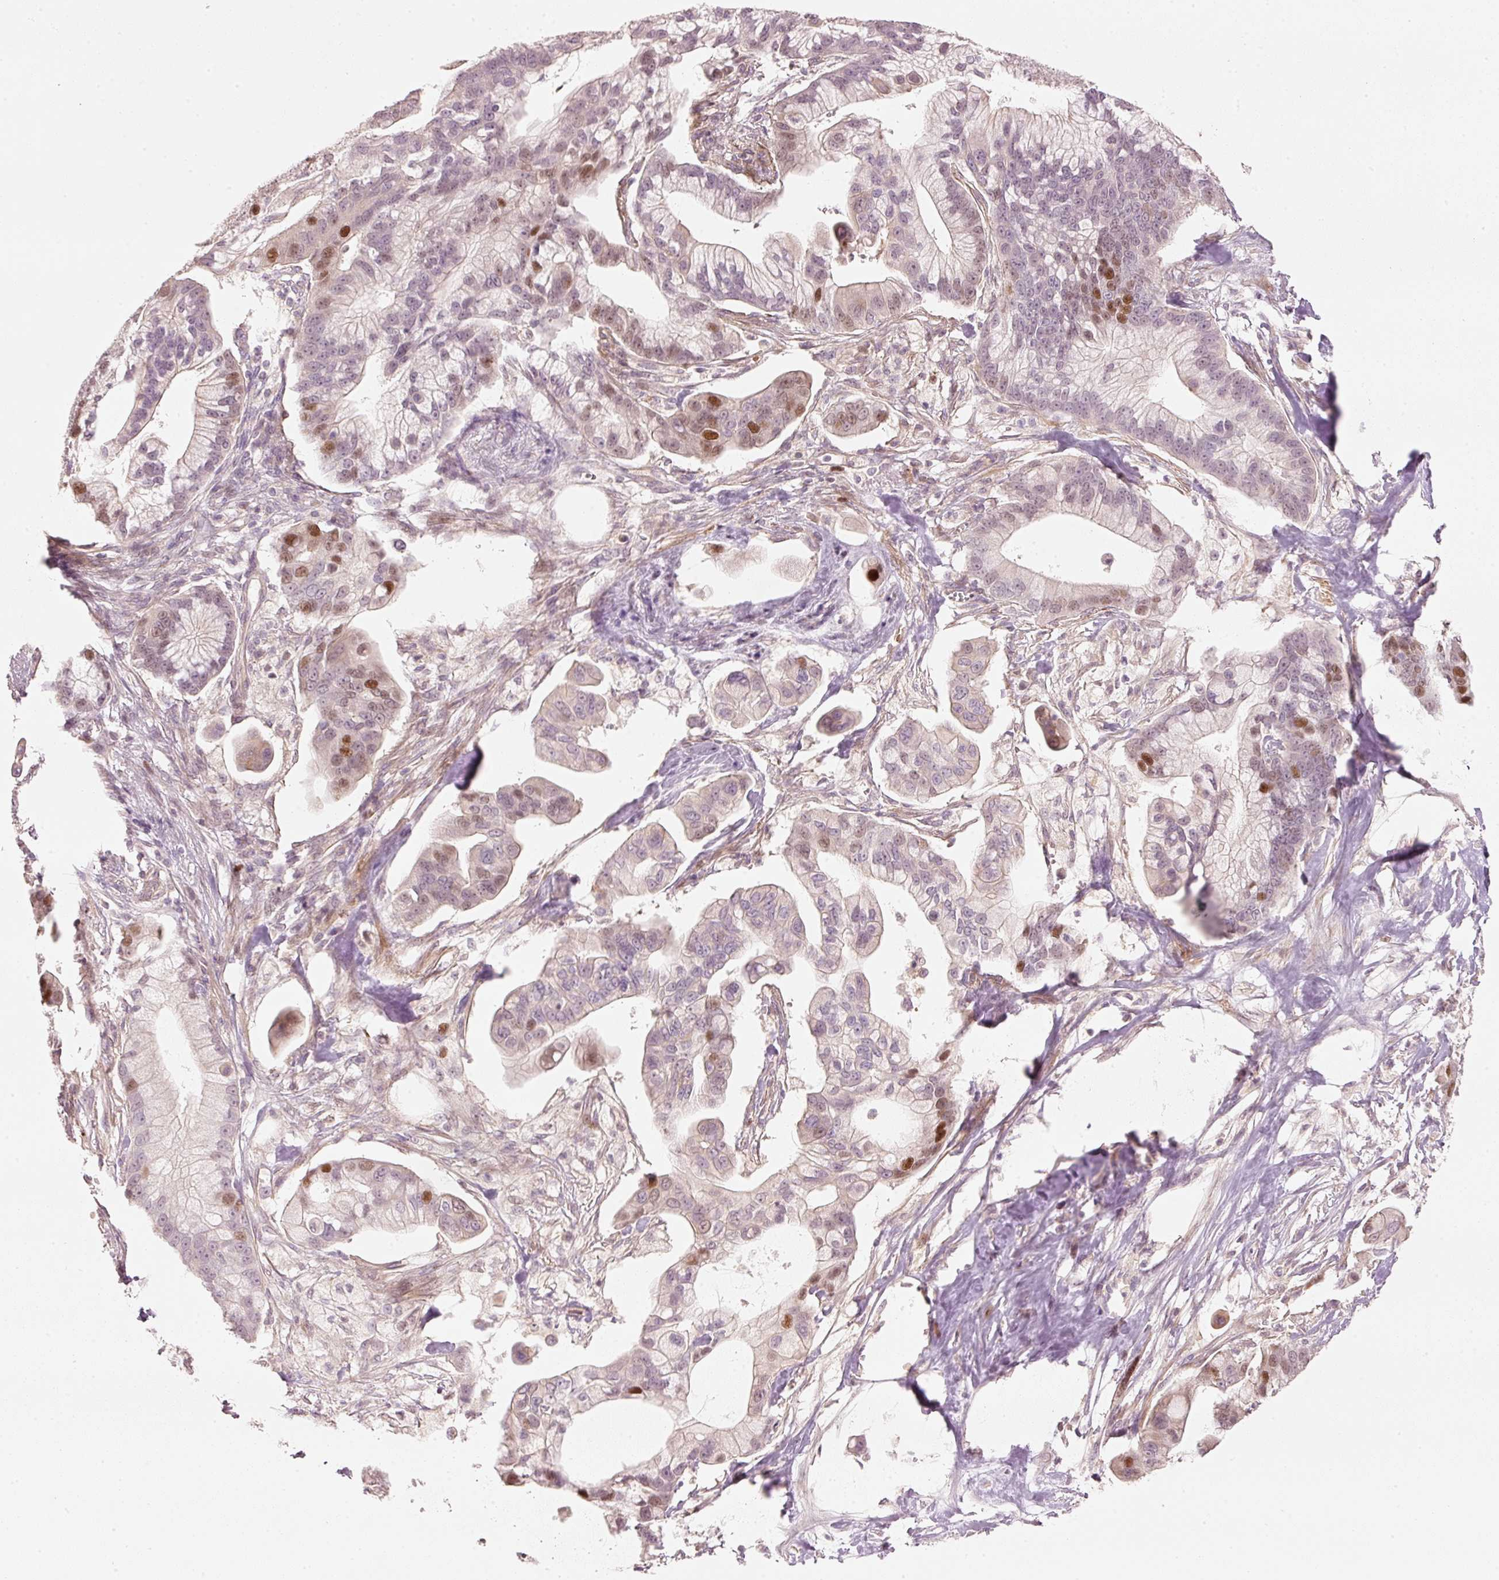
{"staining": {"intensity": "moderate", "quantity": "<25%", "location": "nuclear"}, "tissue": "pancreatic cancer", "cell_type": "Tumor cells", "image_type": "cancer", "snomed": [{"axis": "morphology", "description": "Adenocarcinoma, NOS"}, {"axis": "topography", "description": "Pancreas"}], "caption": "An immunohistochemistry histopathology image of neoplastic tissue is shown. Protein staining in brown labels moderate nuclear positivity in pancreatic cancer within tumor cells. (IHC, brightfield microscopy, high magnification).", "gene": "TREX2", "patient": {"sex": "male", "age": 68}}